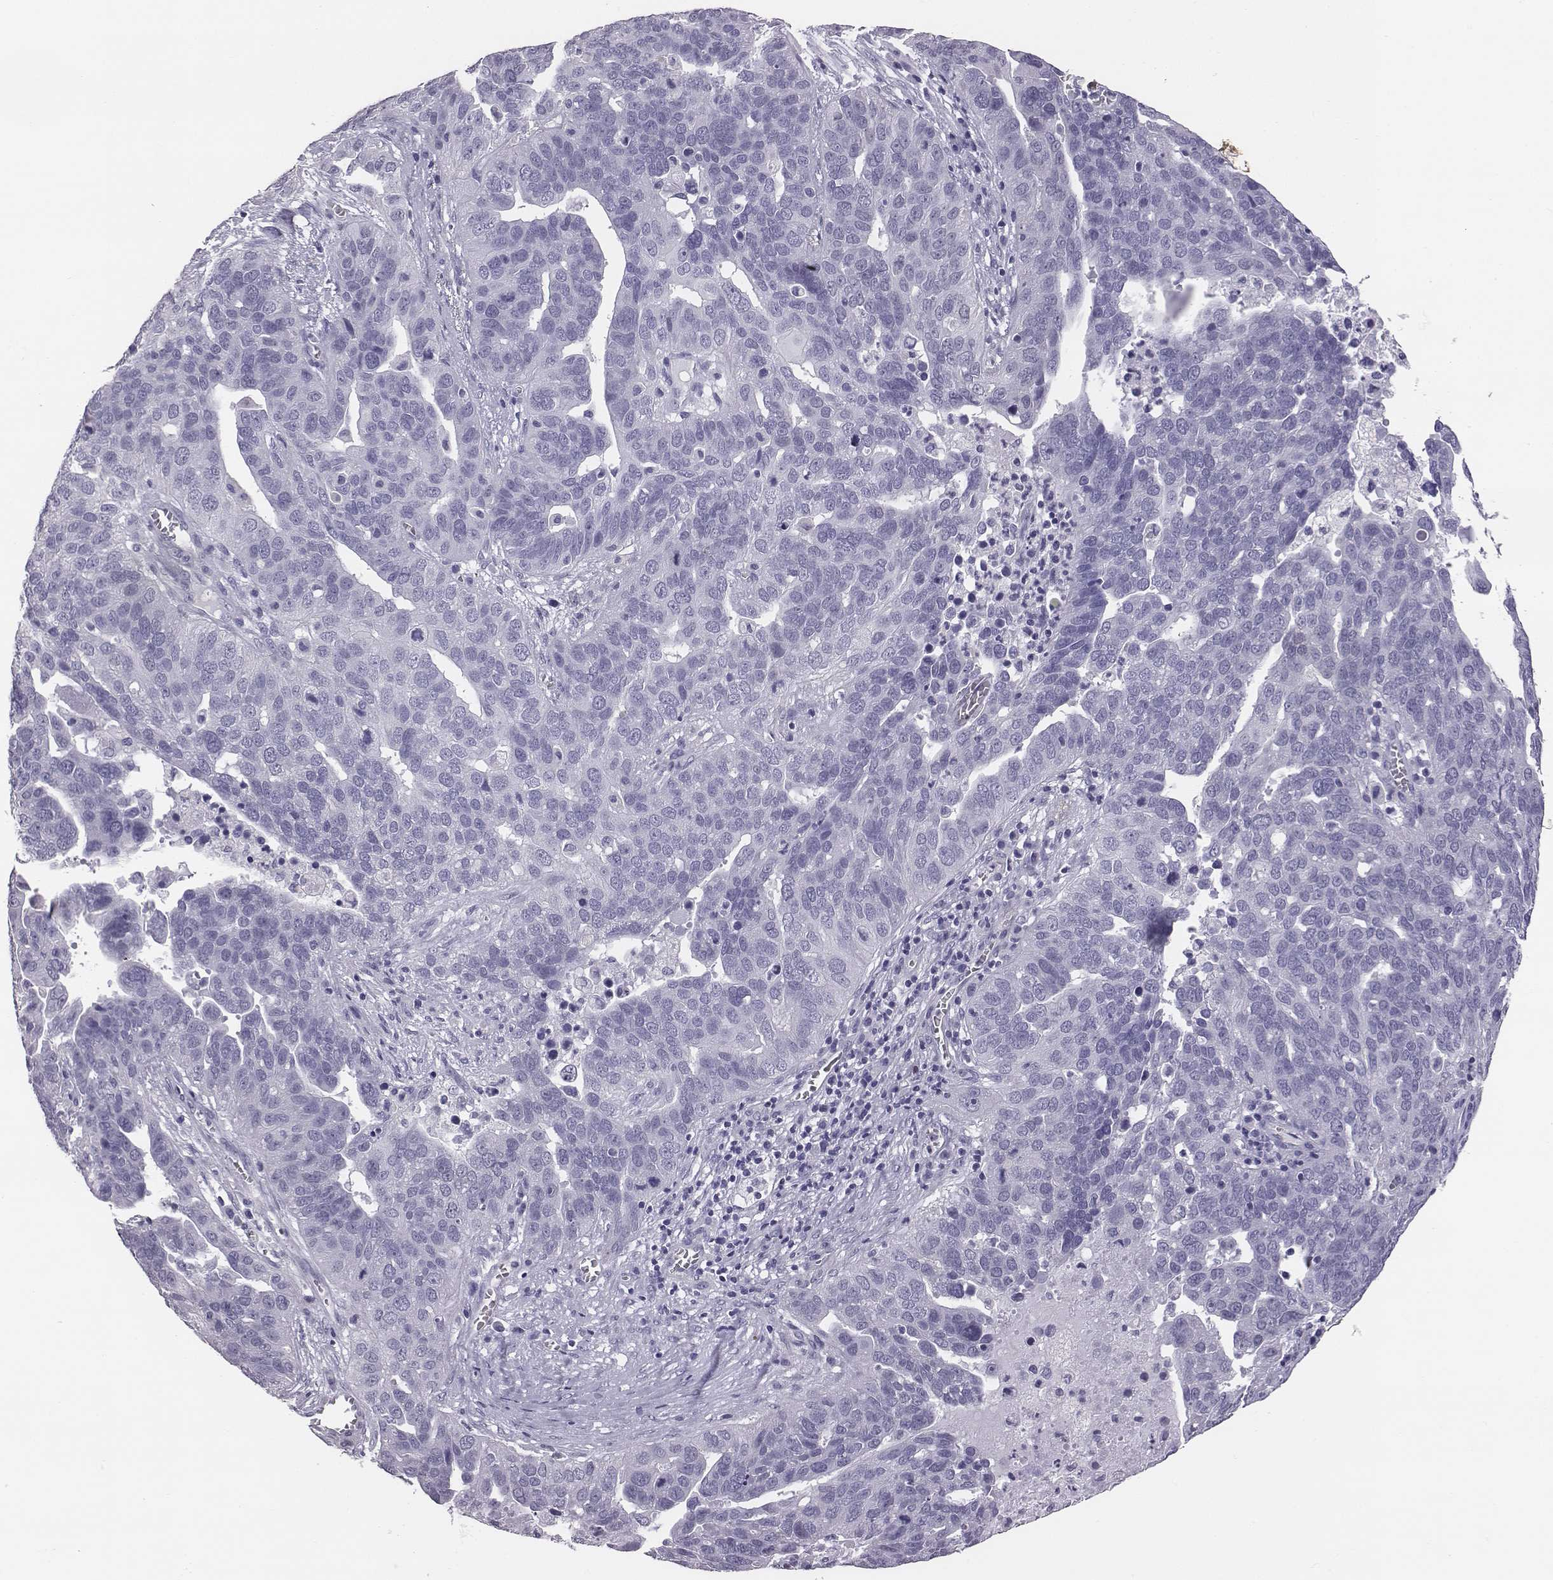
{"staining": {"intensity": "negative", "quantity": "none", "location": "none"}, "tissue": "ovarian cancer", "cell_type": "Tumor cells", "image_type": "cancer", "snomed": [{"axis": "morphology", "description": "Carcinoma, endometroid"}, {"axis": "topography", "description": "Soft tissue"}, {"axis": "topography", "description": "Ovary"}], "caption": "High magnification brightfield microscopy of ovarian cancer stained with DAB (brown) and counterstained with hematoxylin (blue): tumor cells show no significant staining.", "gene": "ACOD1", "patient": {"sex": "female", "age": 52}}